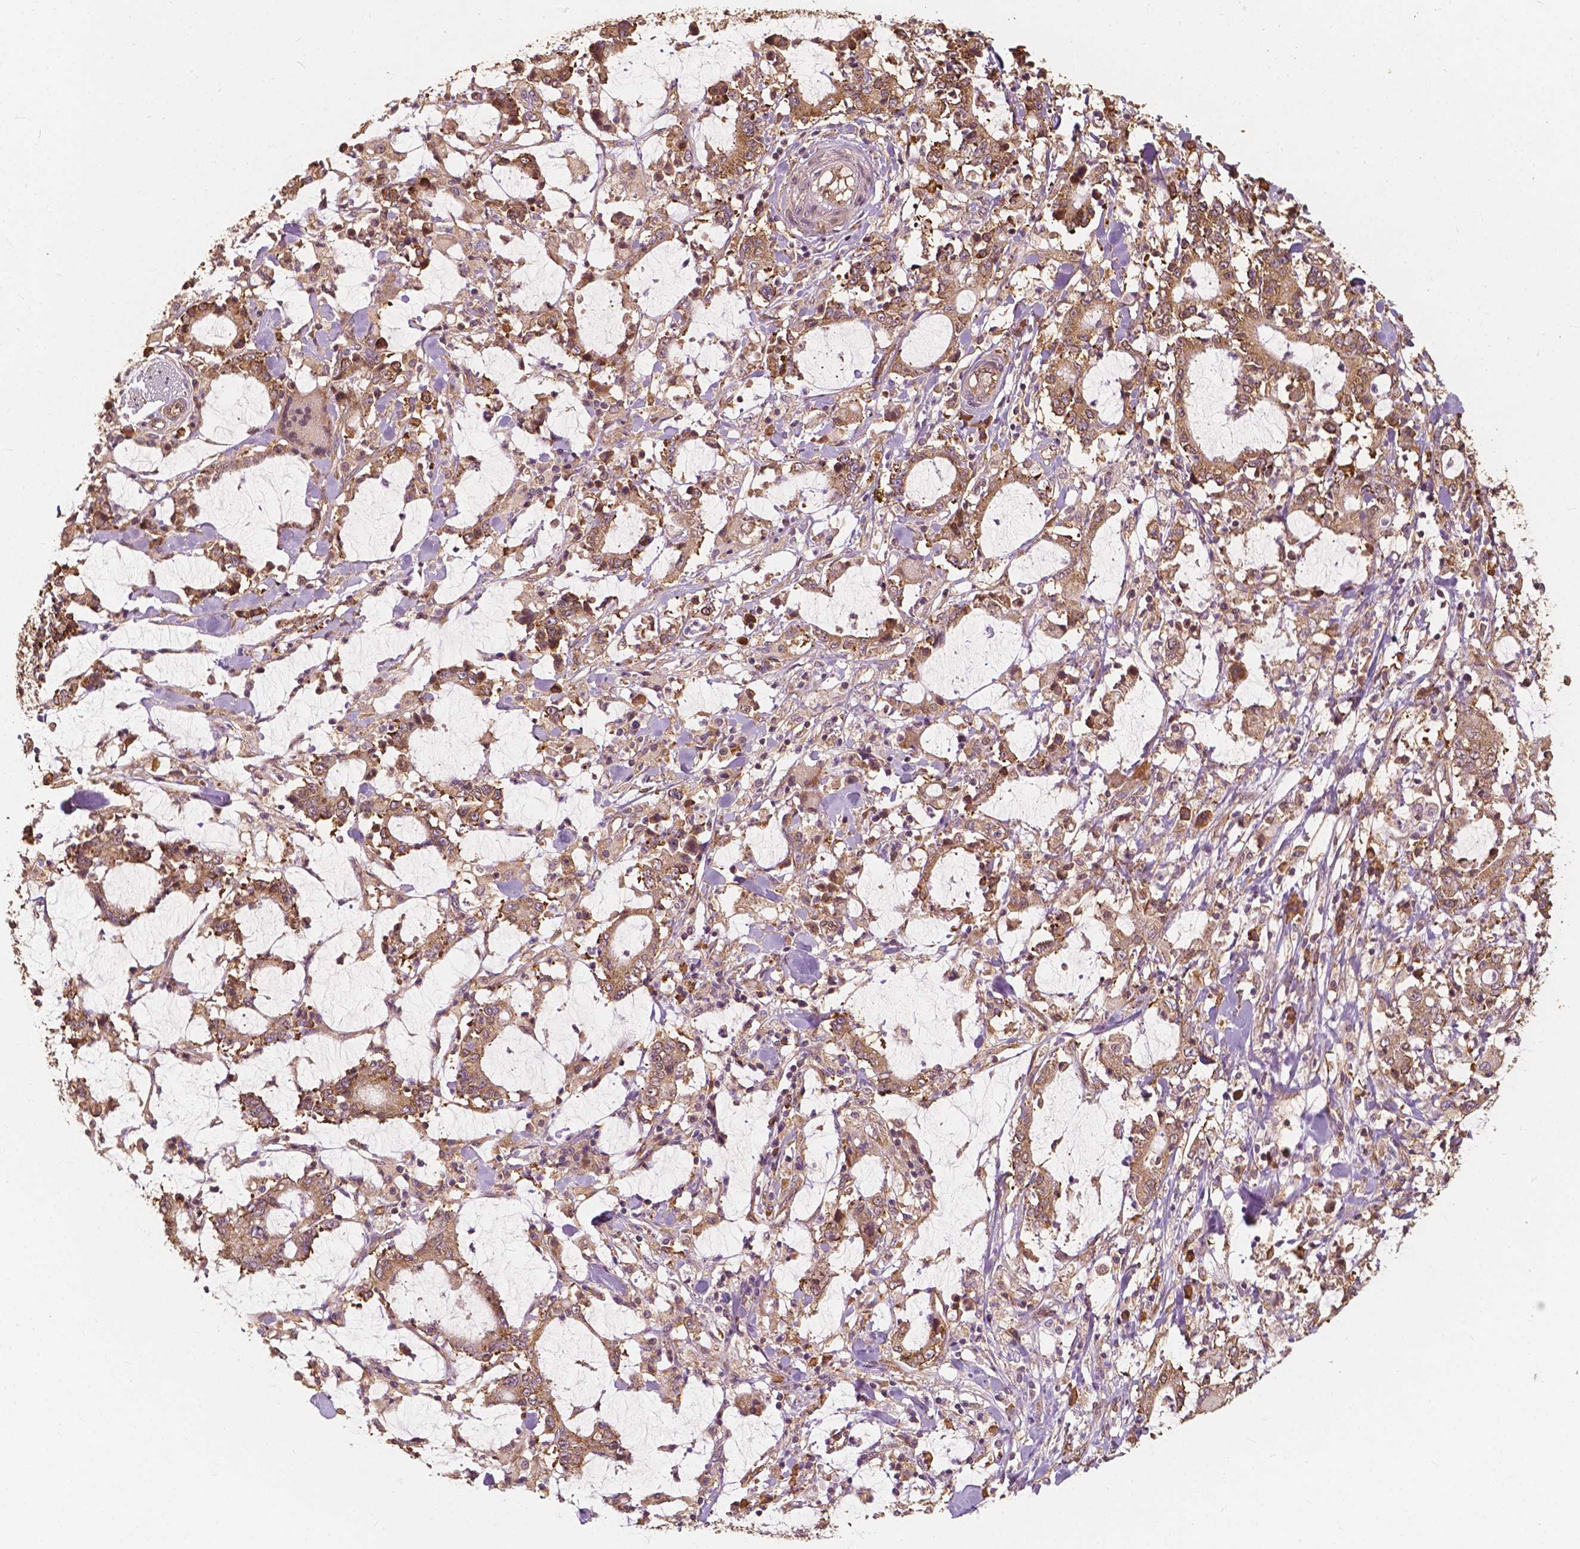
{"staining": {"intensity": "moderate", "quantity": ">75%", "location": "cytoplasmic/membranous"}, "tissue": "stomach cancer", "cell_type": "Tumor cells", "image_type": "cancer", "snomed": [{"axis": "morphology", "description": "Adenocarcinoma, NOS"}, {"axis": "topography", "description": "Stomach, upper"}], "caption": "Human stomach cancer (adenocarcinoma) stained with a brown dye shows moderate cytoplasmic/membranous positive positivity in about >75% of tumor cells.", "gene": "G3BP1", "patient": {"sex": "male", "age": 68}}